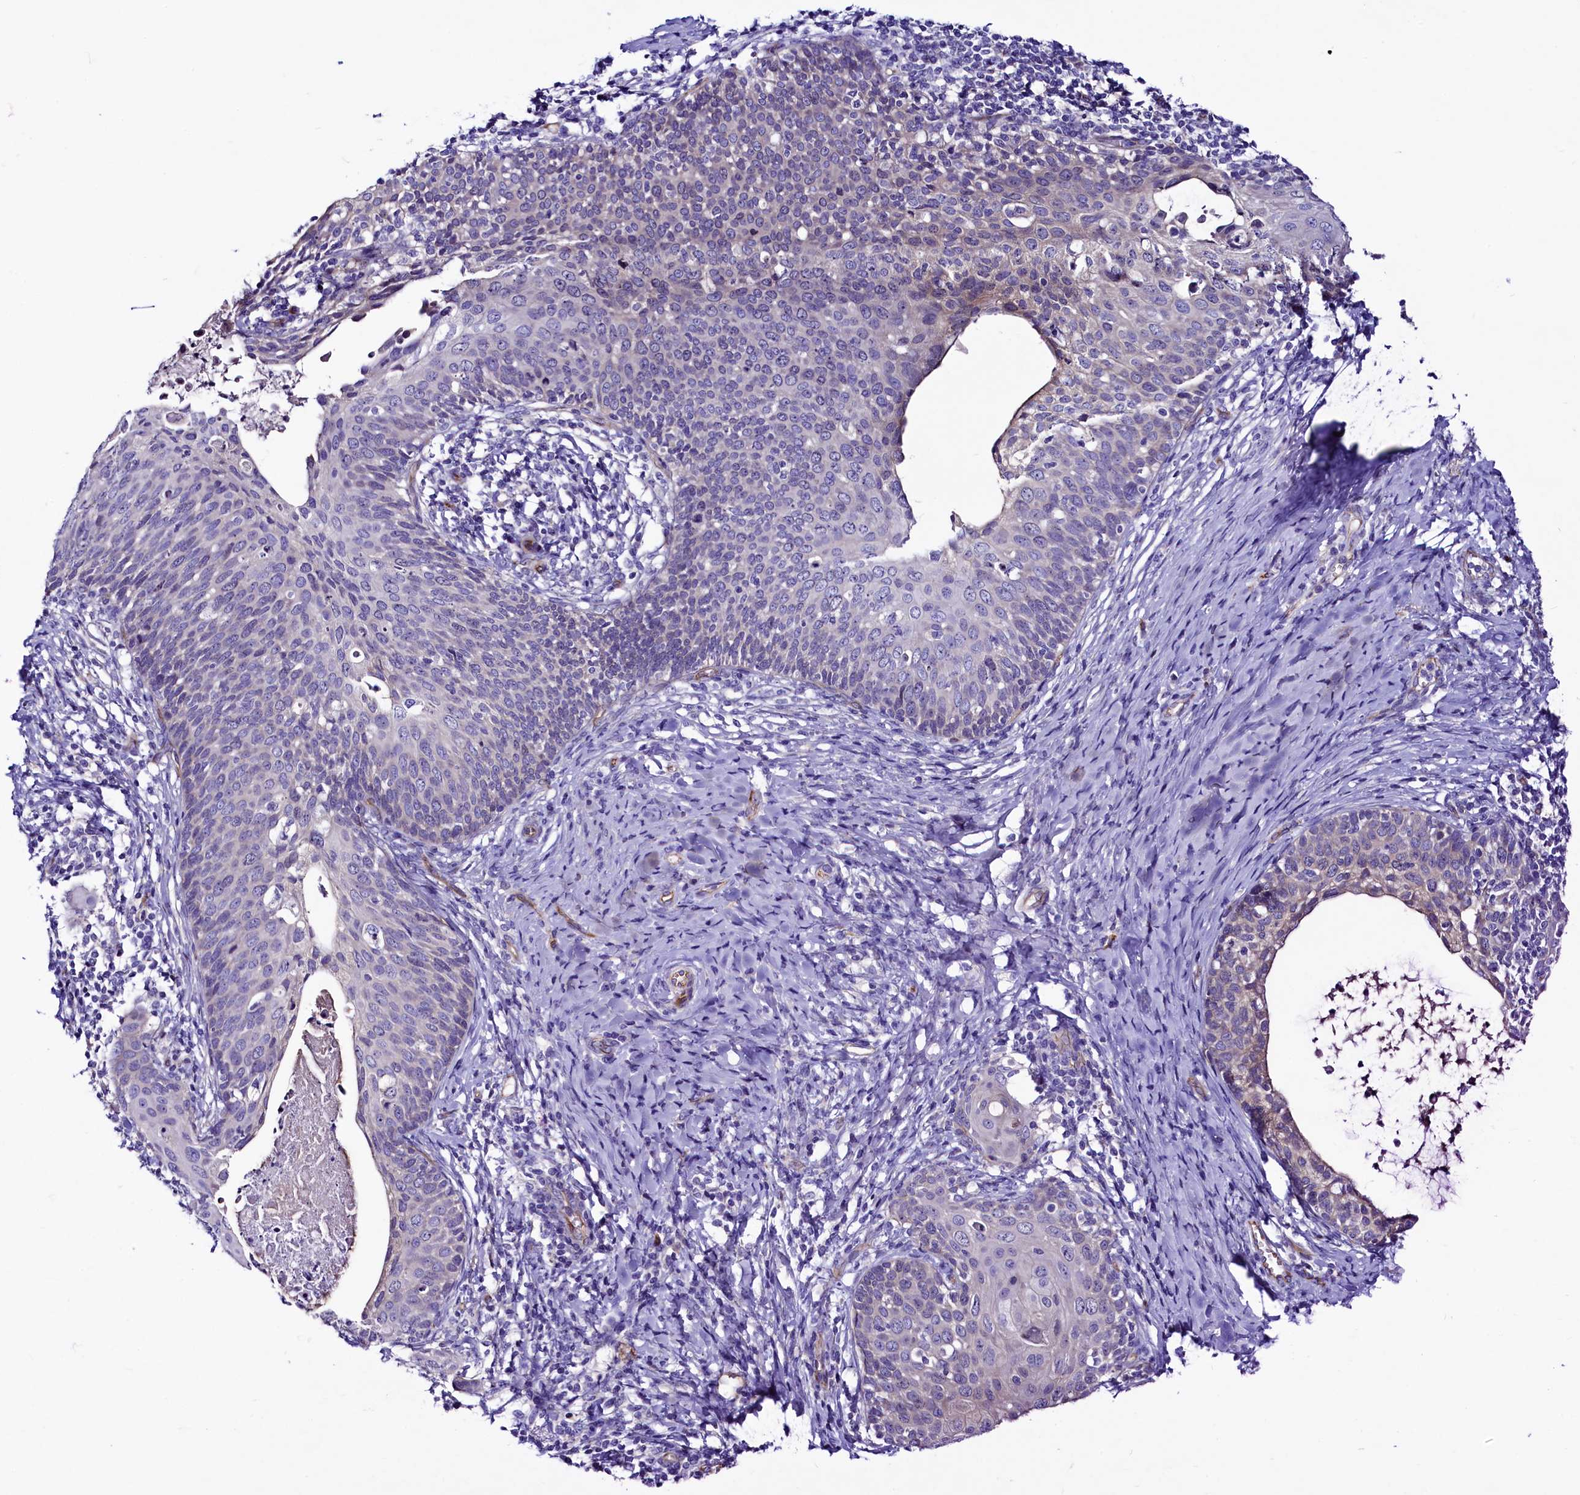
{"staining": {"intensity": "negative", "quantity": "none", "location": "none"}, "tissue": "cervical cancer", "cell_type": "Tumor cells", "image_type": "cancer", "snomed": [{"axis": "morphology", "description": "Squamous cell carcinoma, NOS"}, {"axis": "topography", "description": "Cervix"}], "caption": "The micrograph displays no significant staining in tumor cells of squamous cell carcinoma (cervical). (DAB immunohistochemistry, high magnification).", "gene": "SLF1", "patient": {"sex": "female", "age": 52}}